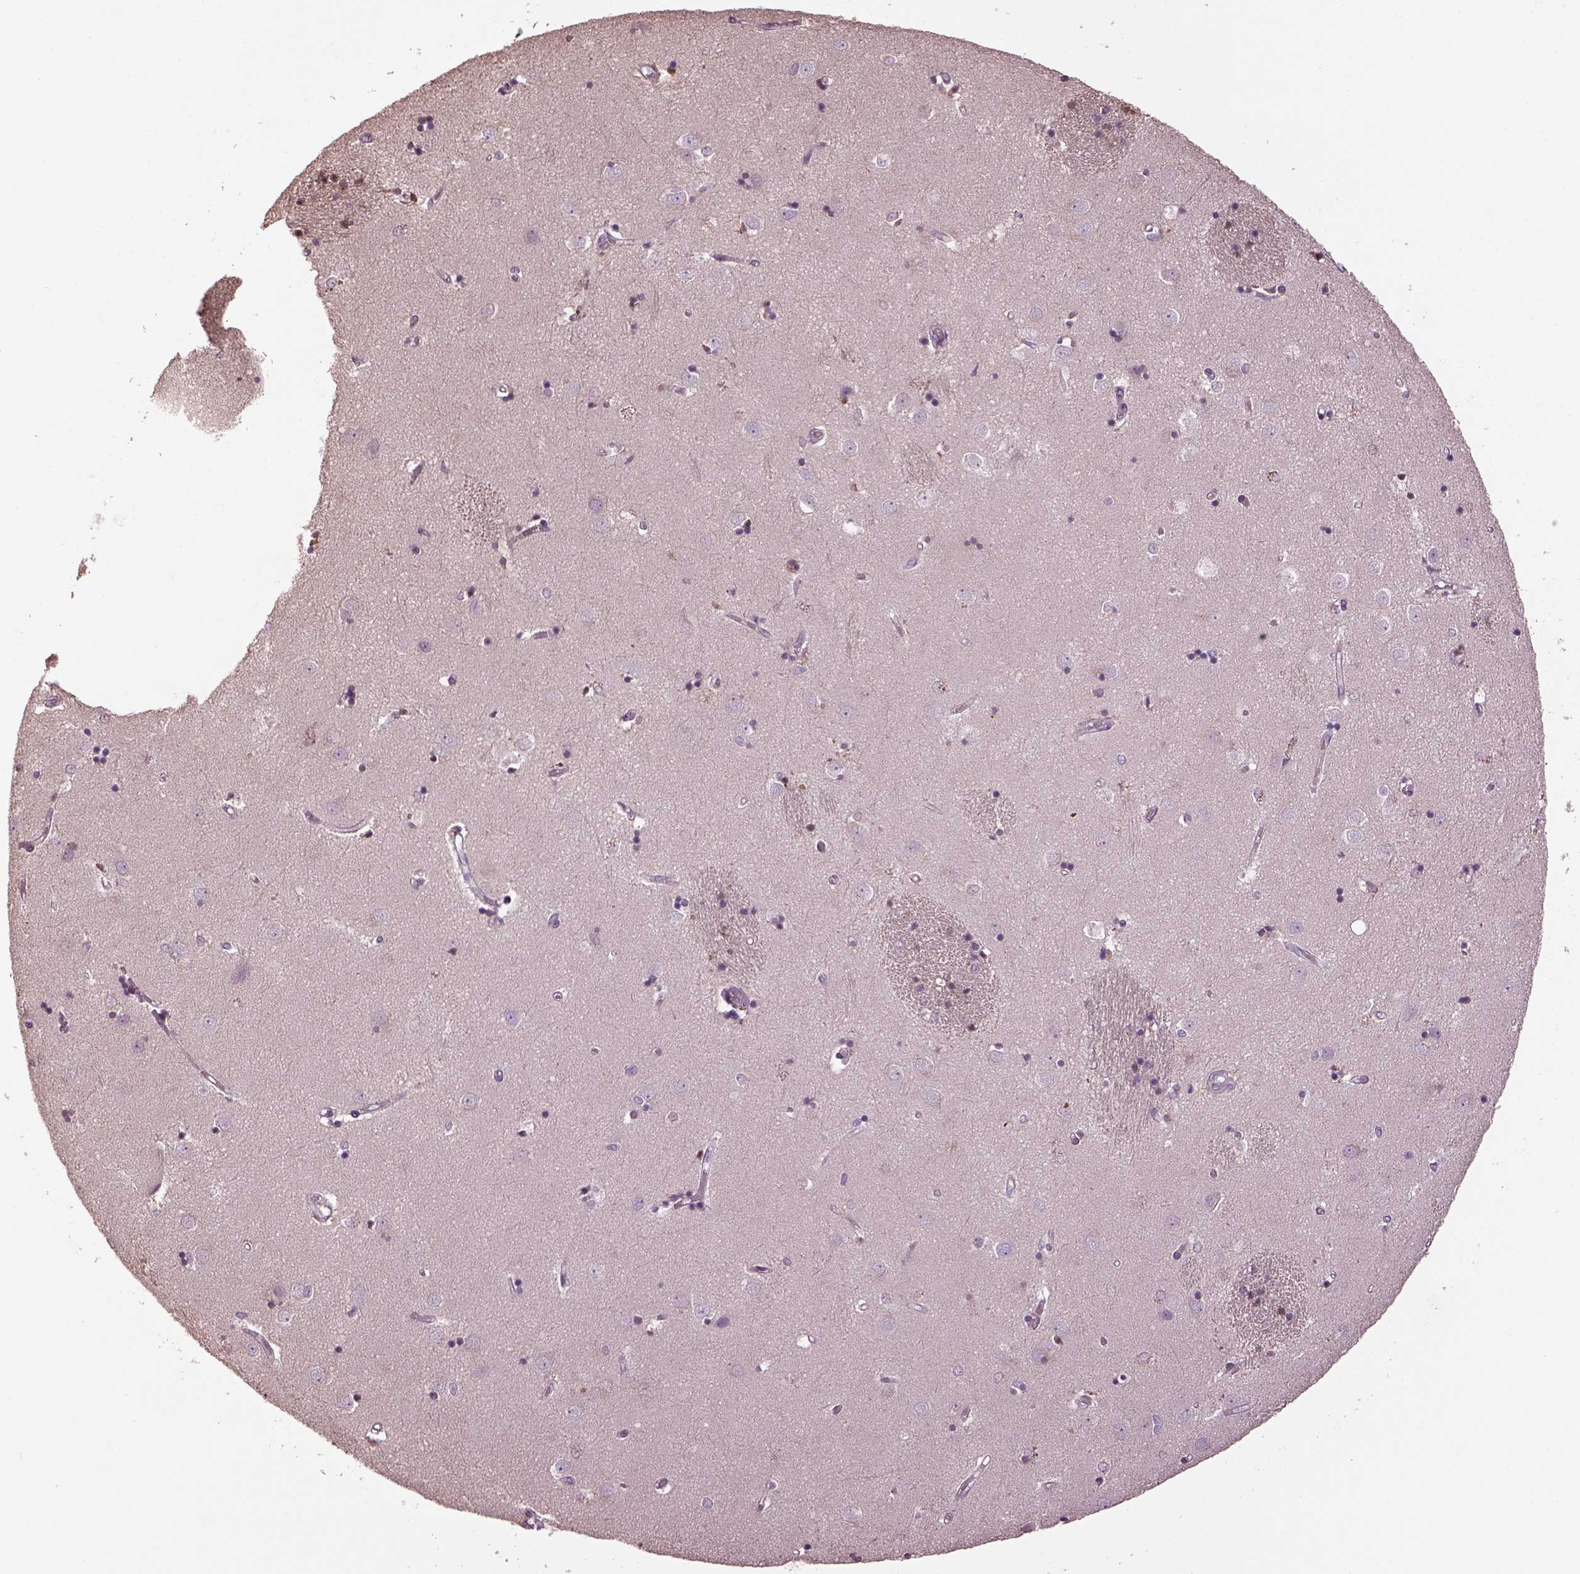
{"staining": {"intensity": "negative", "quantity": "none", "location": "none"}, "tissue": "caudate", "cell_type": "Glial cells", "image_type": "normal", "snomed": [{"axis": "morphology", "description": "Normal tissue, NOS"}, {"axis": "topography", "description": "Lateral ventricle wall"}], "caption": "The immunohistochemistry micrograph has no significant expression in glial cells of caudate.", "gene": "GAL", "patient": {"sex": "male", "age": 54}}